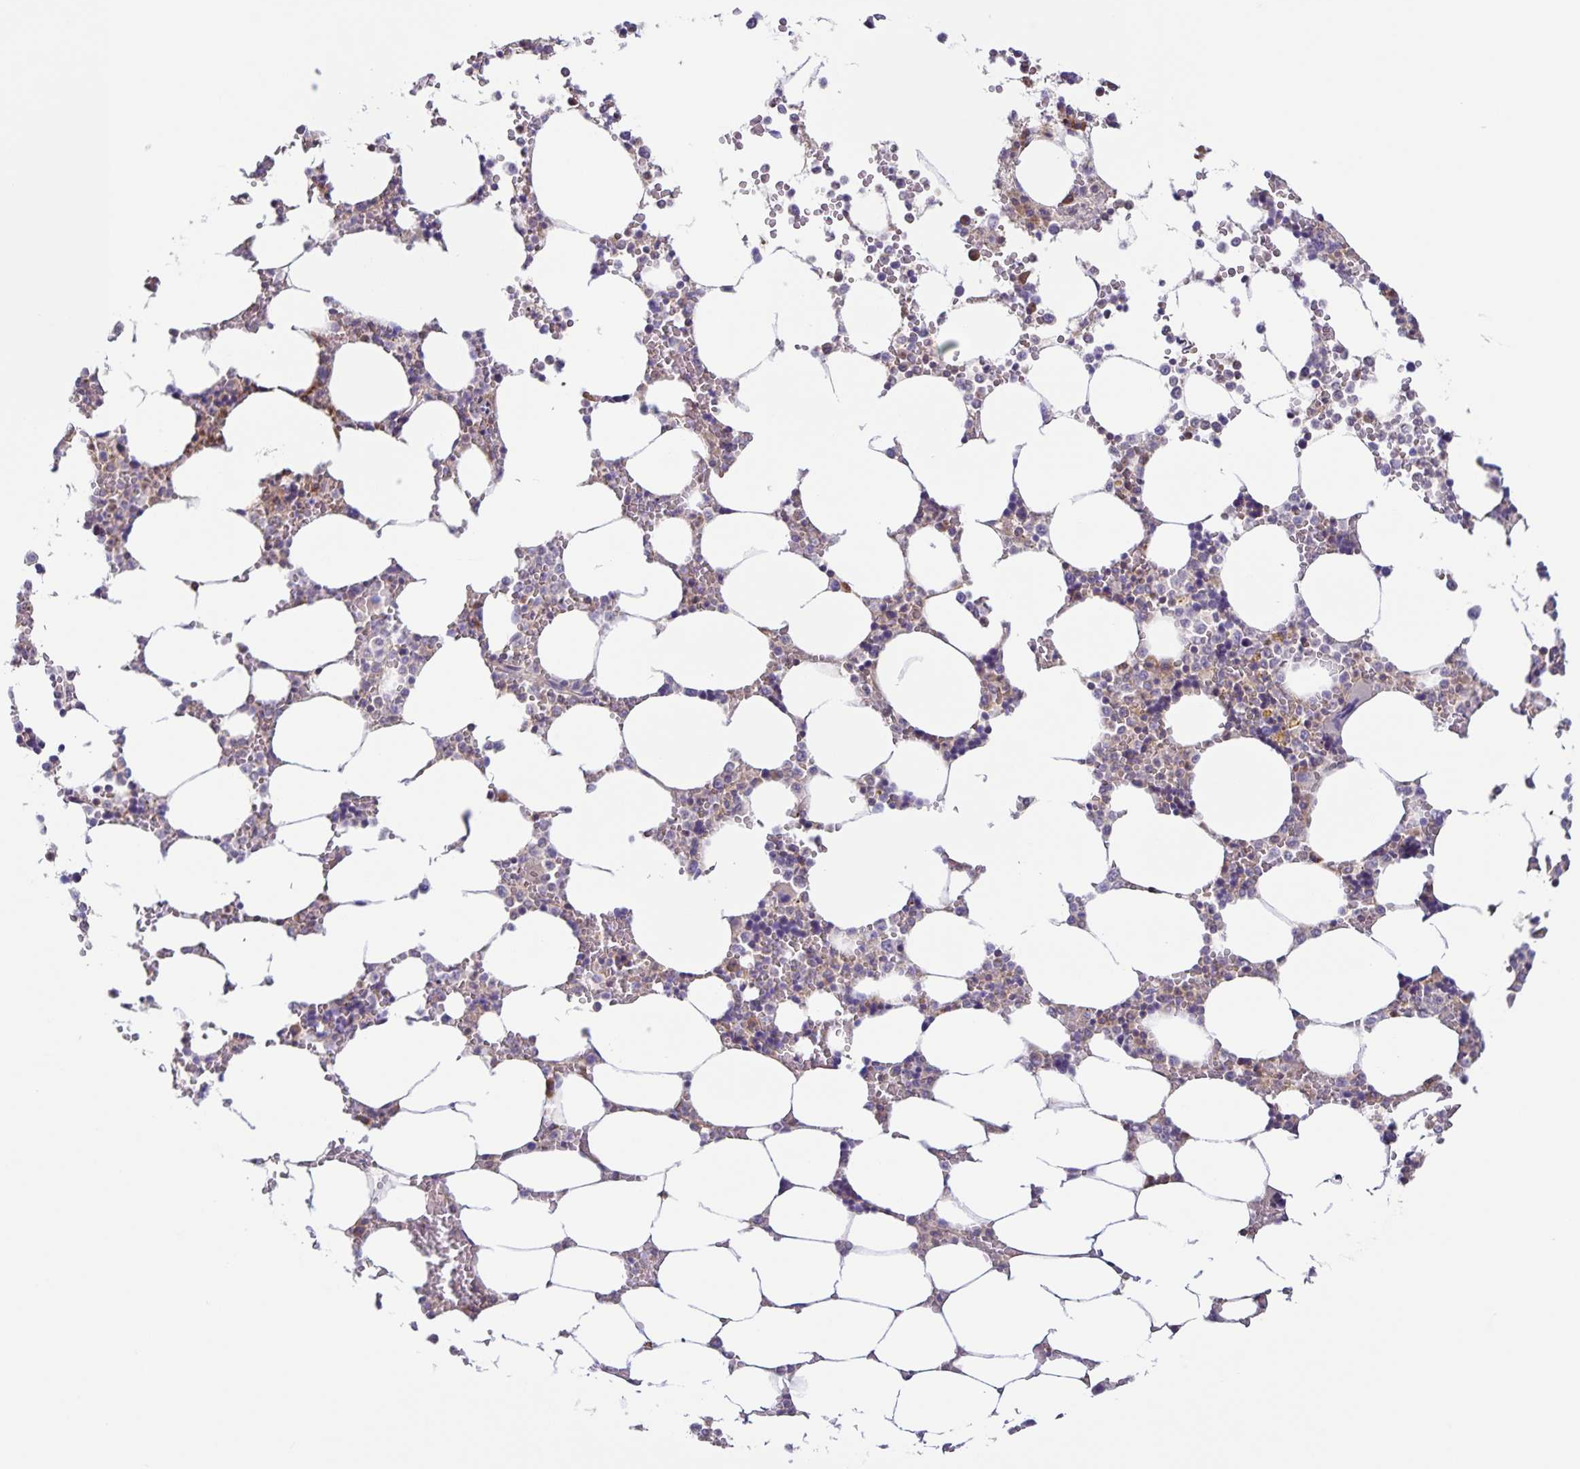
{"staining": {"intensity": "moderate", "quantity": "<25%", "location": "cytoplasmic/membranous"}, "tissue": "bone marrow", "cell_type": "Hematopoietic cells", "image_type": "normal", "snomed": [{"axis": "morphology", "description": "Normal tissue, NOS"}, {"axis": "topography", "description": "Bone marrow"}], "caption": "A photomicrograph of bone marrow stained for a protein demonstrates moderate cytoplasmic/membranous brown staining in hematopoietic cells. (DAB IHC with brightfield microscopy, high magnification).", "gene": "STPG4", "patient": {"sex": "male", "age": 64}}